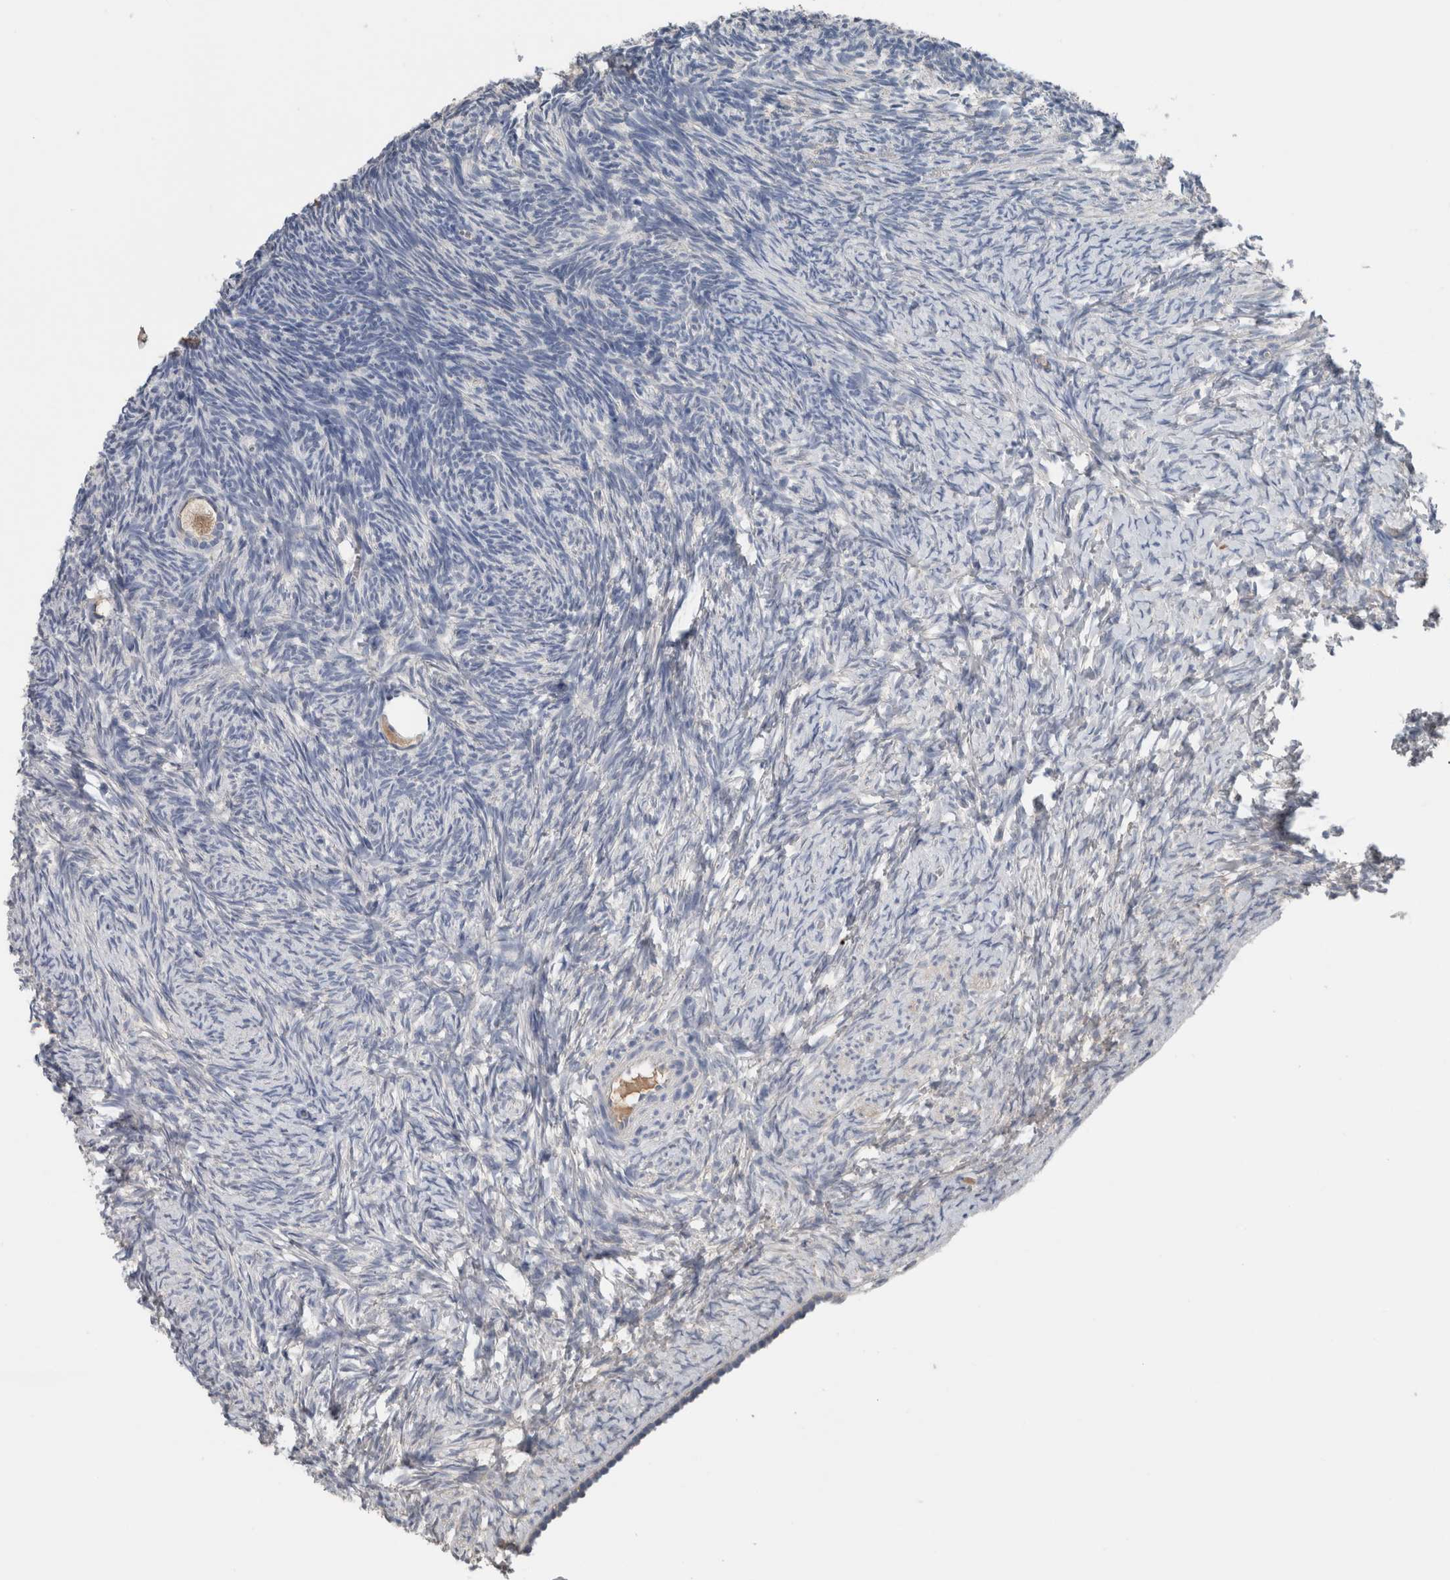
{"staining": {"intensity": "moderate", "quantity": ">75%", "location": "cytoplasmic/membranous"}, "tissue": "ovary", "cell_type": "Follicle cells", "image_type": "normal", "snomed": [{"axis": "morphology", "description": "Normal tissue, NOS"}, {"axis": "topography", "description": "Ovary"}], "caption": "The photomicrograph reveals staining of benign ovary, revealing moderate cytoplasmic/membranous protein staining (brown color) within follicle cells.", "gene": "CRNN", "patient": {"sex": "female", "age": 34}}